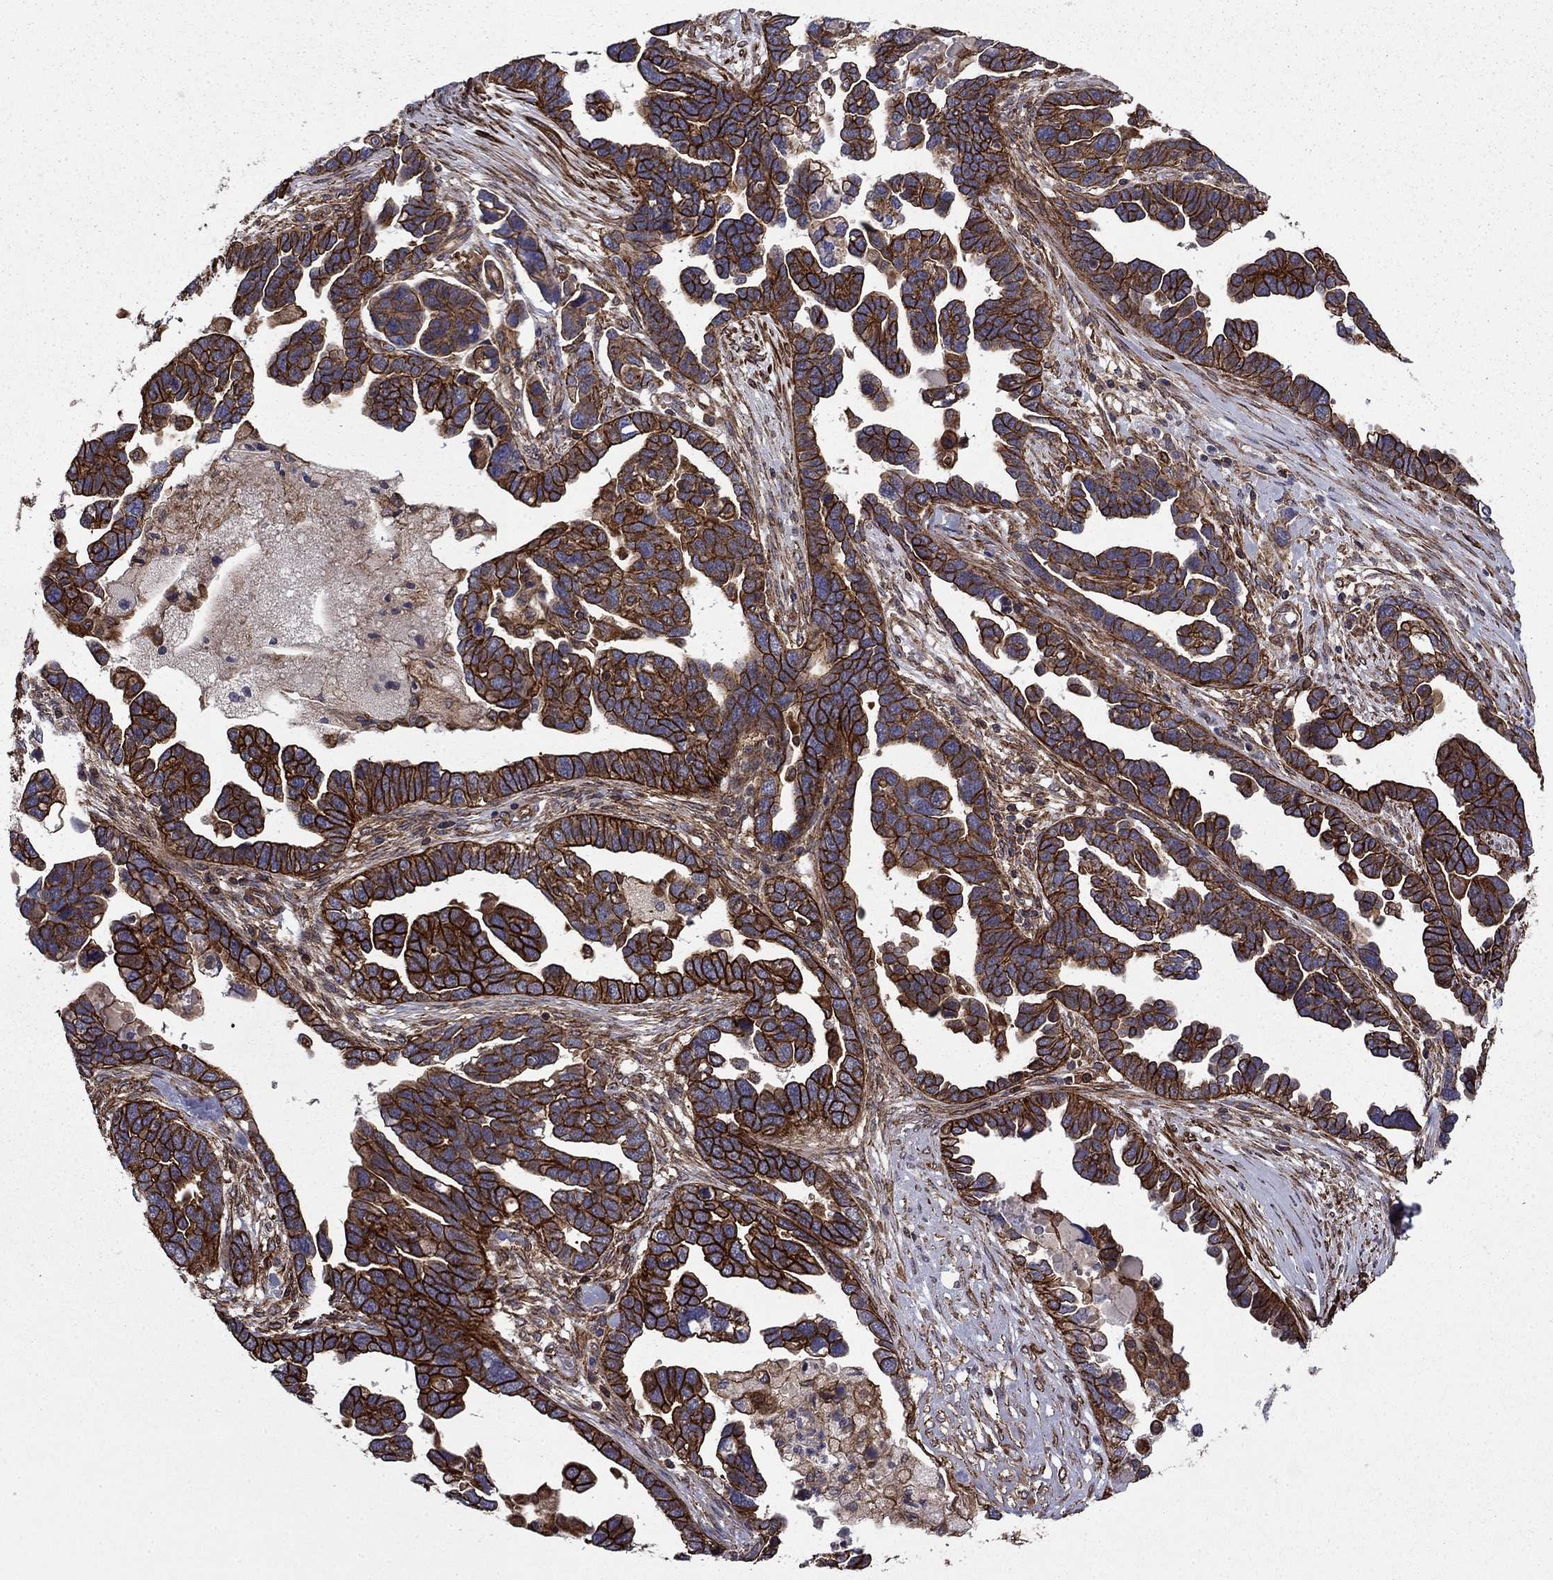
{"staining": {"intensity": "strong", "quantity": ">75%", "location": "cytoplasmic/membranous"}, "tissue": "ovarian cancer", "cell_type": "Tumor cells", "image_type": "cancer", "snomed": [{"axis": "morphology", "description": "Cystadenocarcinoma, serous, NOS"}, {"axis": "topography", "description": "Ovary"}], "caption": "The immunohistochemical stain highlights strong cytoplasmic/membranous positivity in tumor cells of ovarian cancer (serous cystadenocarcinoma) tissue. (DAB = brown stain, brightfield microscopy at high magnification).", "gene": "SHMT1", "patient": {"sex": "female", "age": 54}}